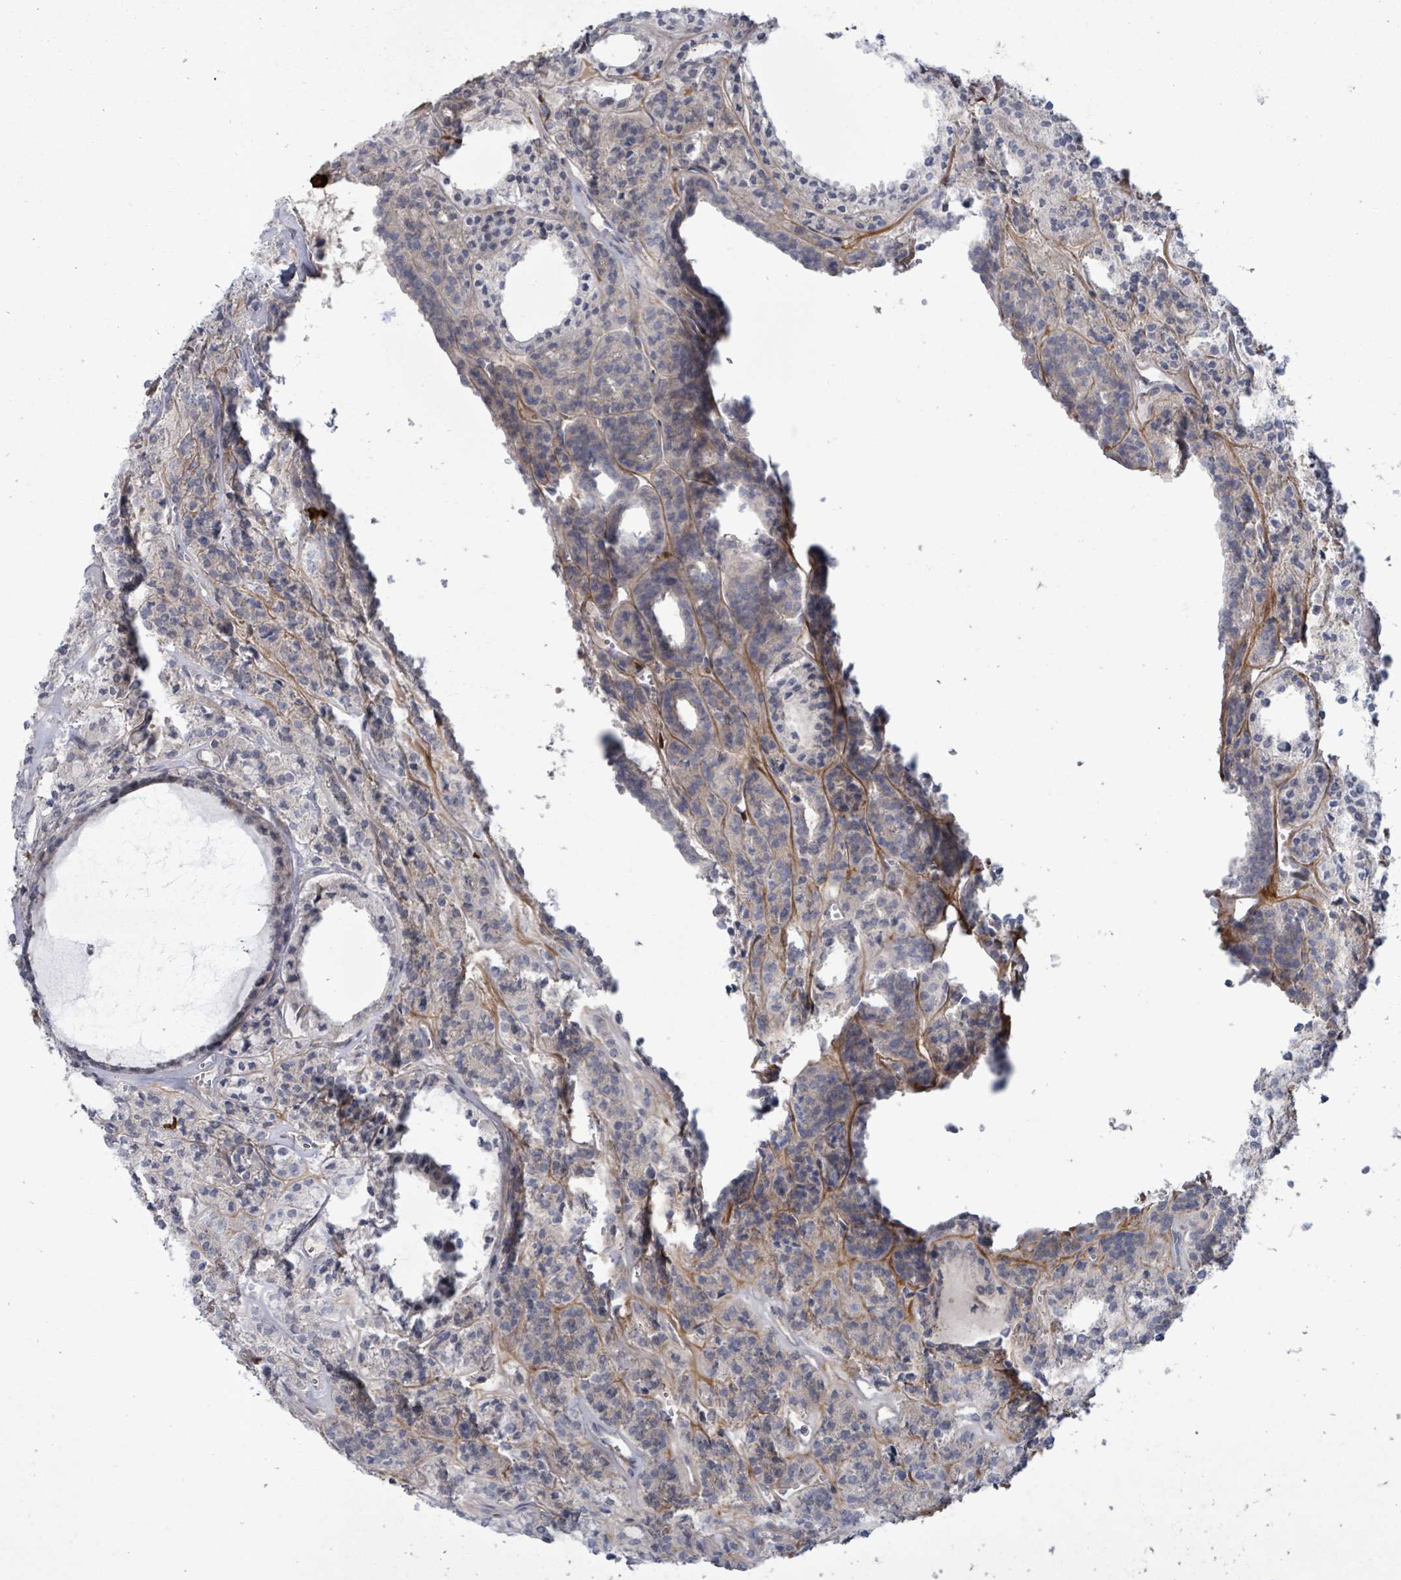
{"staining": {"intensity": "negative", "quantity": "none", "location": "none"}, "tissue": "thyroid cancer", "cell_type": "Tumor cells", "image_type": "cancer", "snomed": [{"axis": "morphology", "description": "Follicular adenoma carcinoma, NOS"}, {"axis": "topography", "description": "Thyroid gland"}], "caption": "Follicular adenoma carcinoma (thyroid) stained for a protein using IHC shows no positivity tumor cells.", "gene": "FAM210A", "patient": {"sex": "female", "age": 63}}